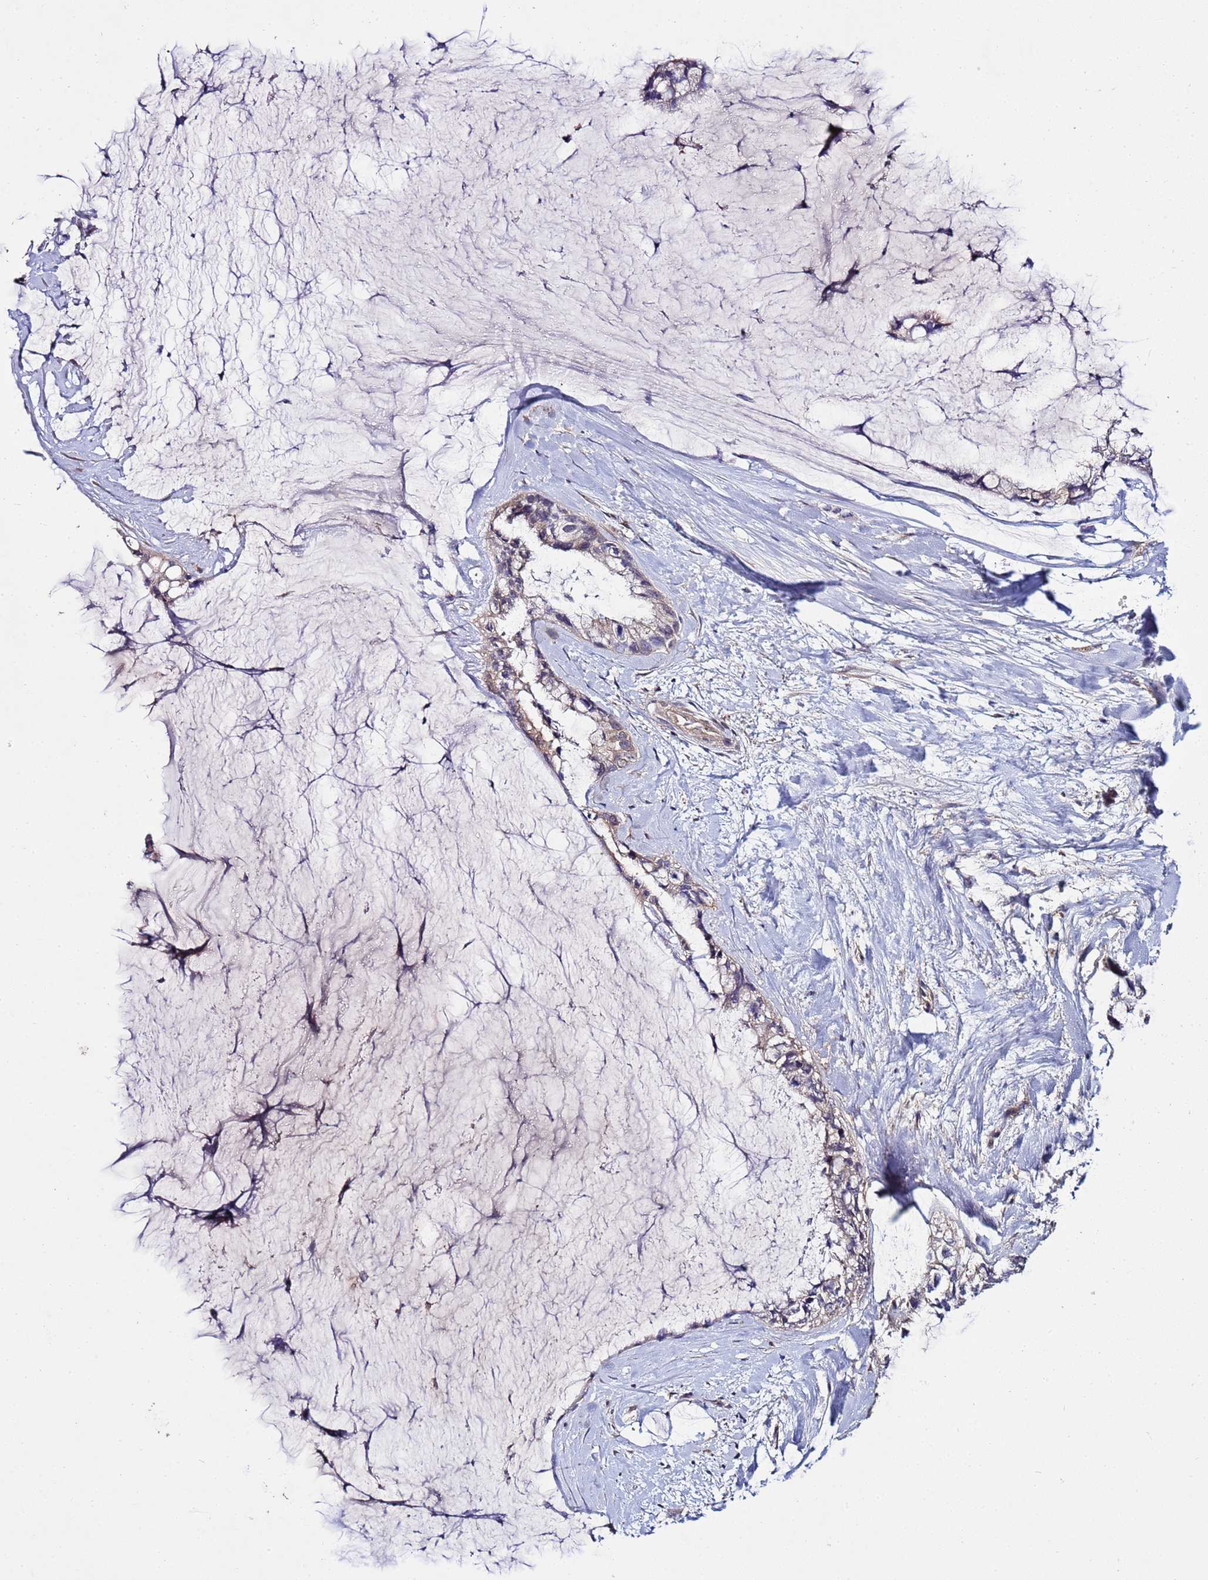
{"staining": {"intensity": "weak", "quantity": "<25%", "location": "cytoplasmic/membranous"}, "tissue": "ovarian cancer", "cell_type": "Tumor cells", "image_type": "cancer", "snomed": [{"axis": "morphology", "description": "Cystadenocarcinoma, mucinous, NOS"}, {"axis": "topography", "description": "Ovary"}], "caption": "IHC histopathology image of neoplastic tissue: human ovarian mucinous cystadenocarcinoma stained with DAB reveals no significant protein expression in tumor cells. (DAB IHC with hematoxylin counter stain).", "gene": "GSPT2", "patient": {"sex": "female", "age": 39}}